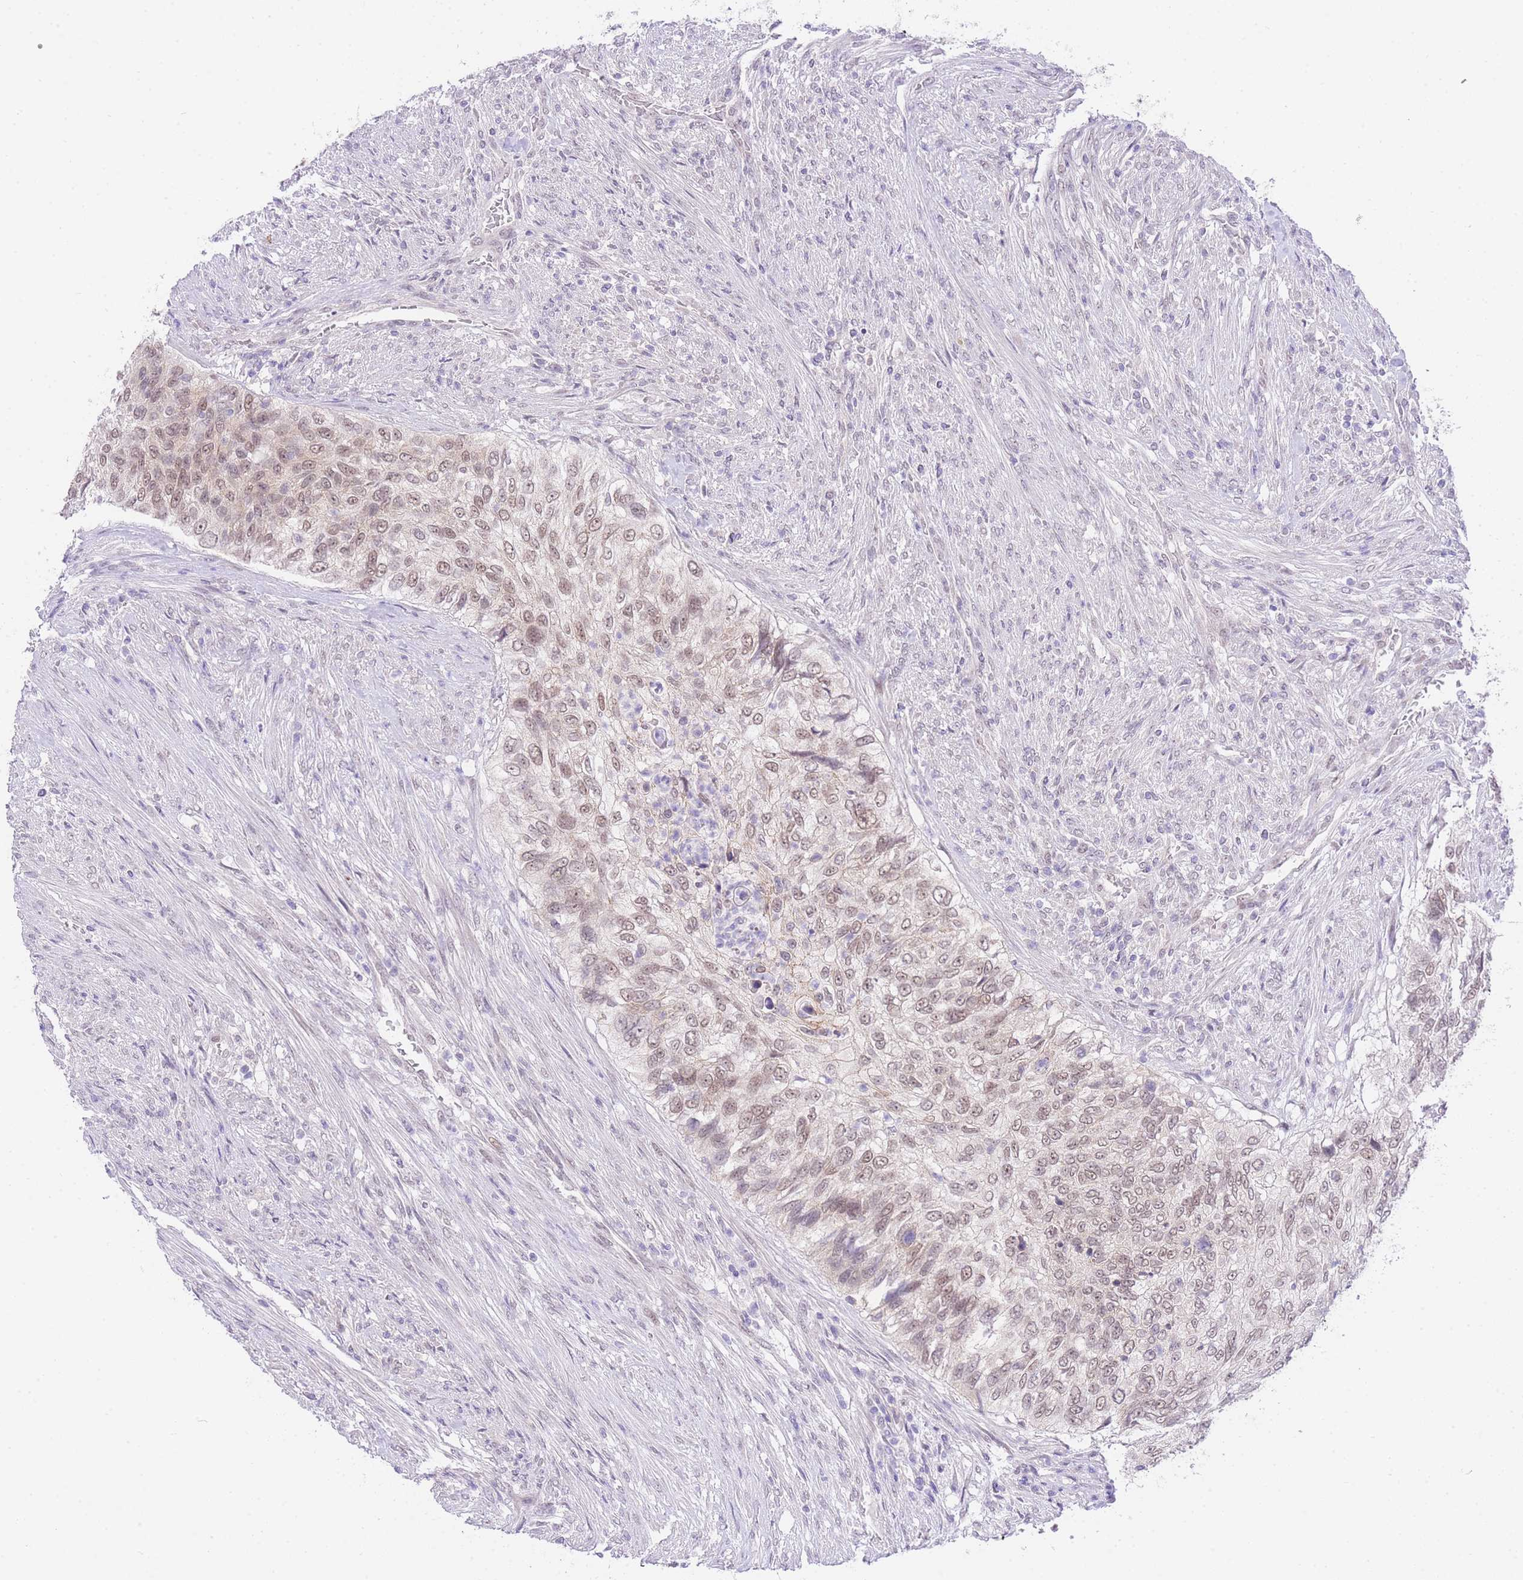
{"staining": {"intensity": "moderate", "quantity": ">75%", "location": "nuclear"}, "tissue": "urothelial cancer", "cell_type": "Tumor cells", "image_type": "cancer", "snomed": [{"axis": "morphology", "description": "Urothelial carcinoma, High grade"}, {"axis": "topography", "description": "Urinary bladder"}], "caption": "Immunohistochemistry (IHC) of urothelial carcinoma (high-grade) shows medium levels of moderate nuclear positivity in about >75% of tumor cells. The protein of interest is shown in brown color, while the nuclei are stained blue.", "gene": "UBXN7", "patient": {"sex": "female", "age": 60}}